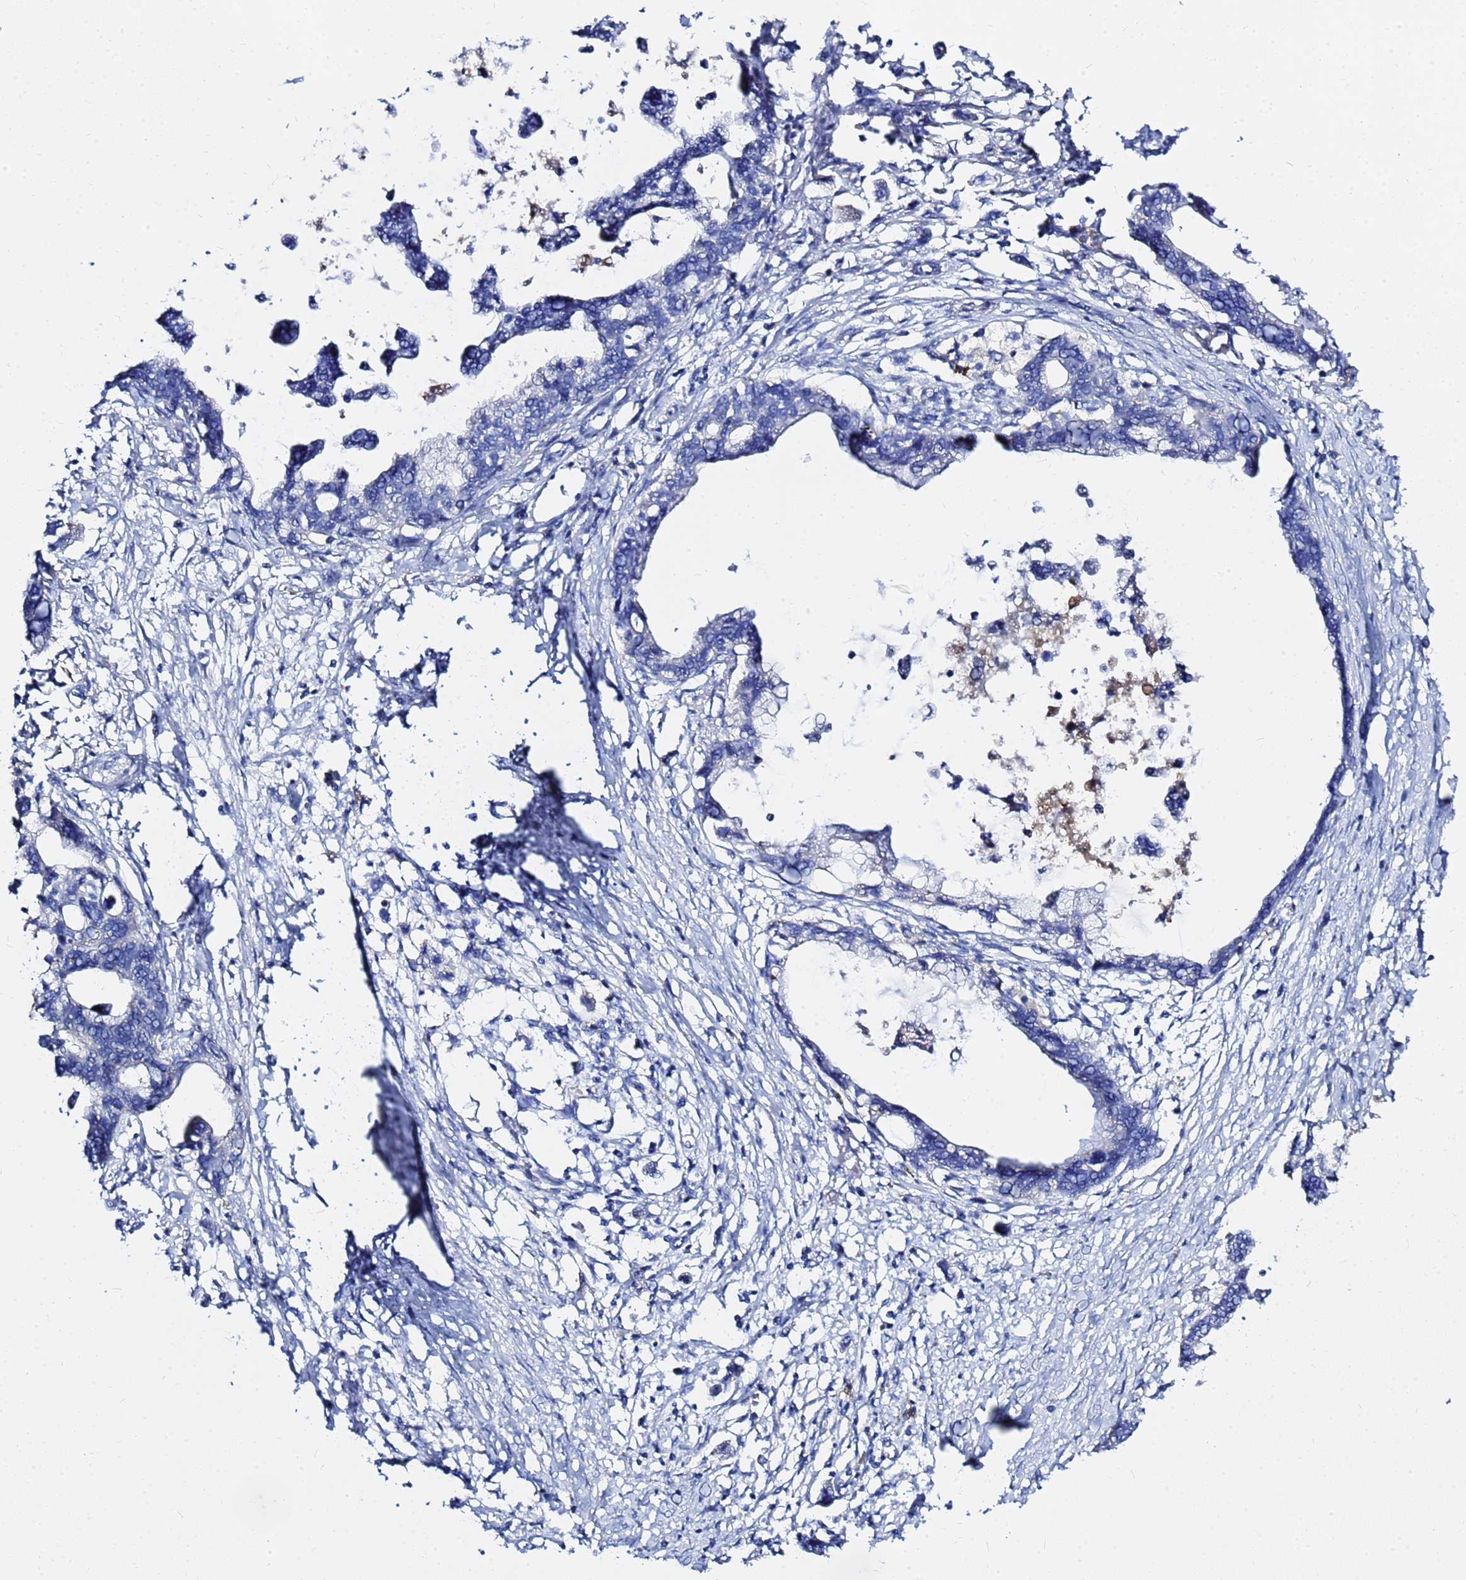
{"staining": {"intensity": "negative", "quantity": "none", "location": "none"}, "tissue": "pancreatic cancer", "cell_type": "Tumor cells", "image_type": "cancer", "snomed": [{"axis": "morphology", "description": "Adenocarcinoma, NOS"}, {"axis": "topography", "description": "Pancreas"}], "caption": "There is no significant staining in tumor cells of pancreatic adenocarcinoma.", "gene": "ZNF552", "patient": {"sex": "female", "age": 83}}